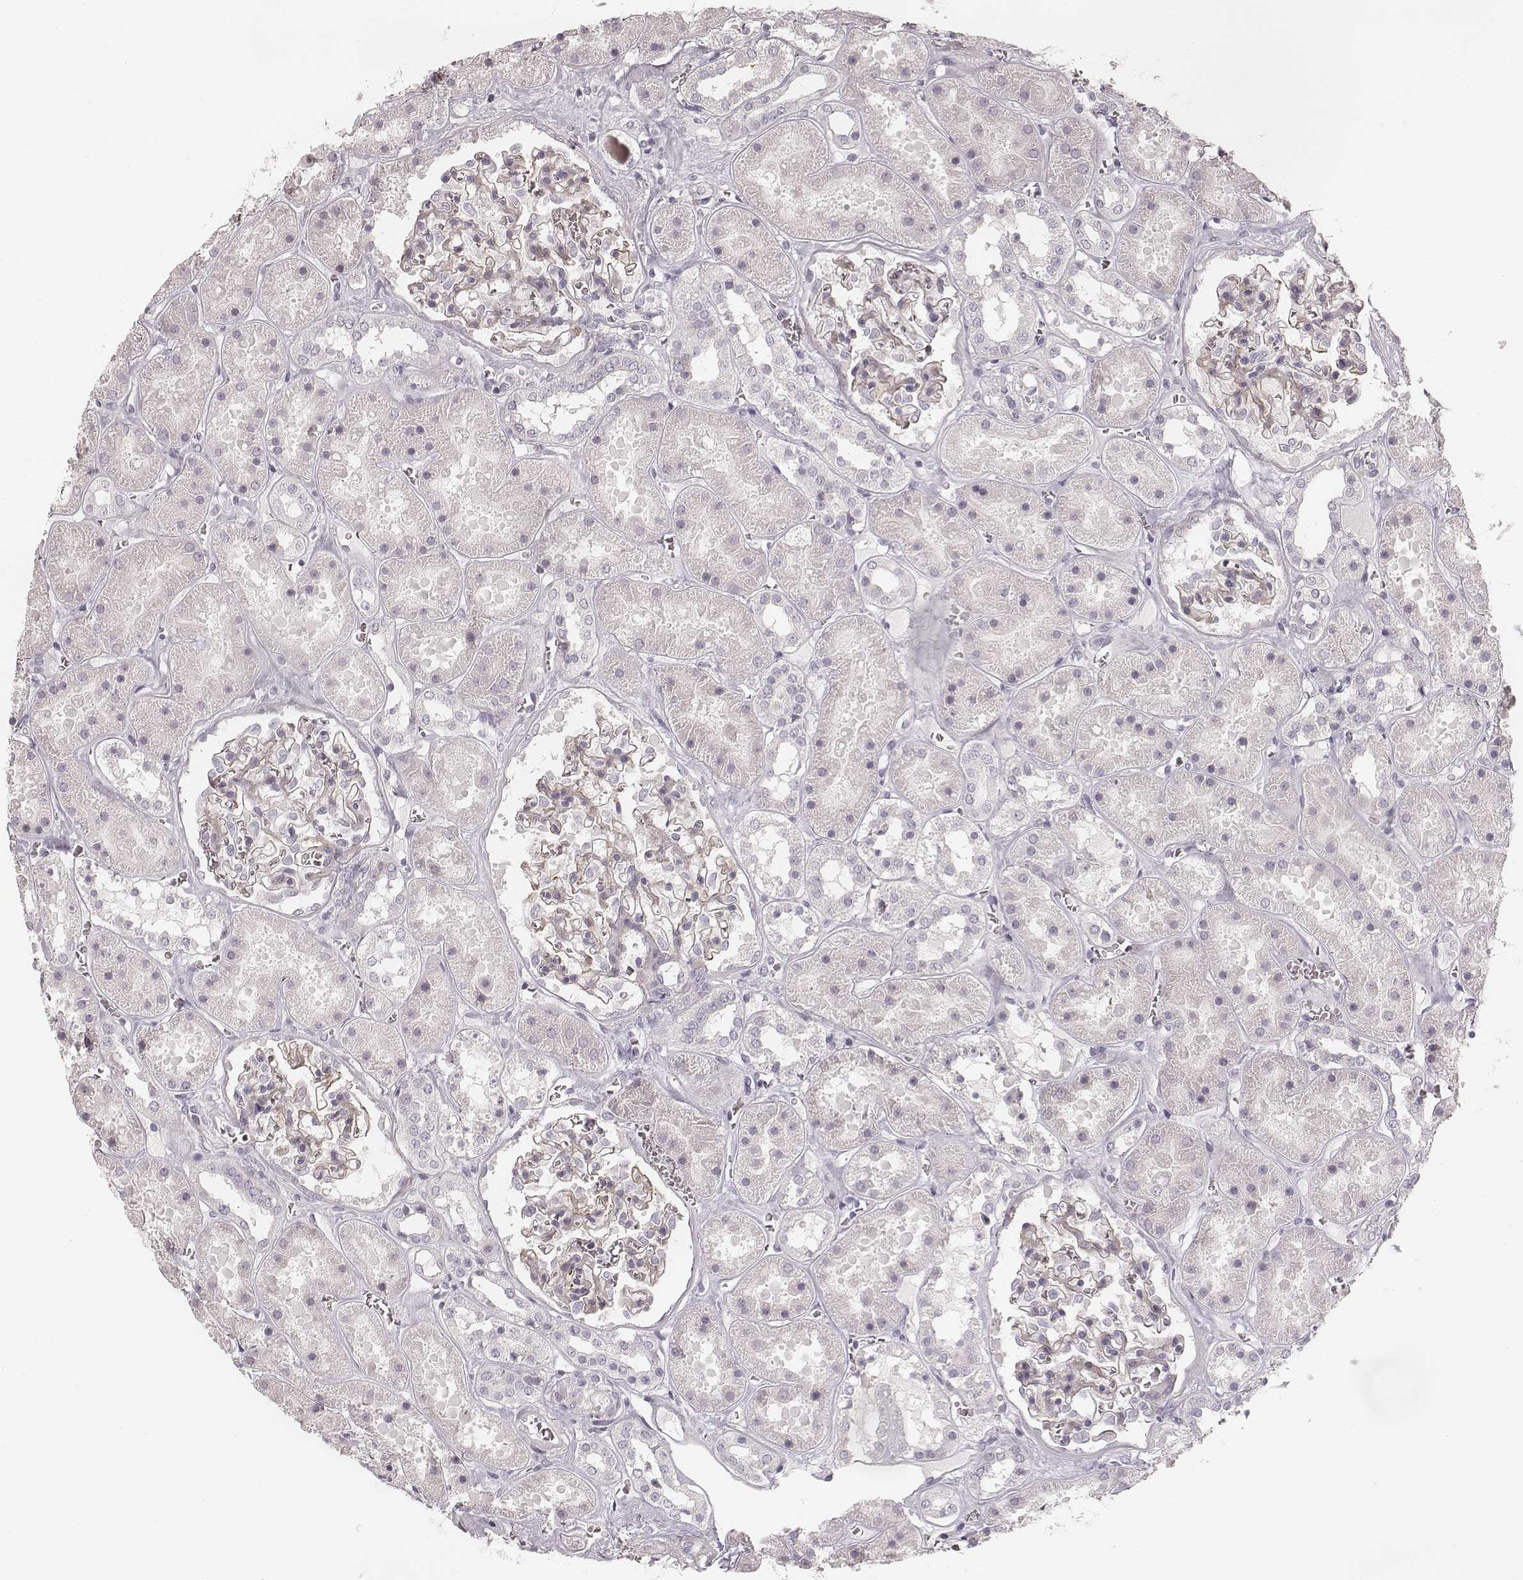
{"staining": {"intensity": "negative", "quantity": "none", "location": "none"}, "tissue": "kidney", "cell_type": "Cells in glomeruli", "image_type": "normal", "snomed": [{"axis": "morphology", "description": "Normal tissue, NOS"}, {"axis": "topography", "description": "Kidney"}], "caption": "Benign kidney was stained to show a protein in brown. There is no significant positivity in cells in glomeruli. (DAB (3,3'-diaminobenzidine) IHC with hematoxylin counter stain).", "gene": "SPATA24", "patient": {"sex": "female", "age": 41}}